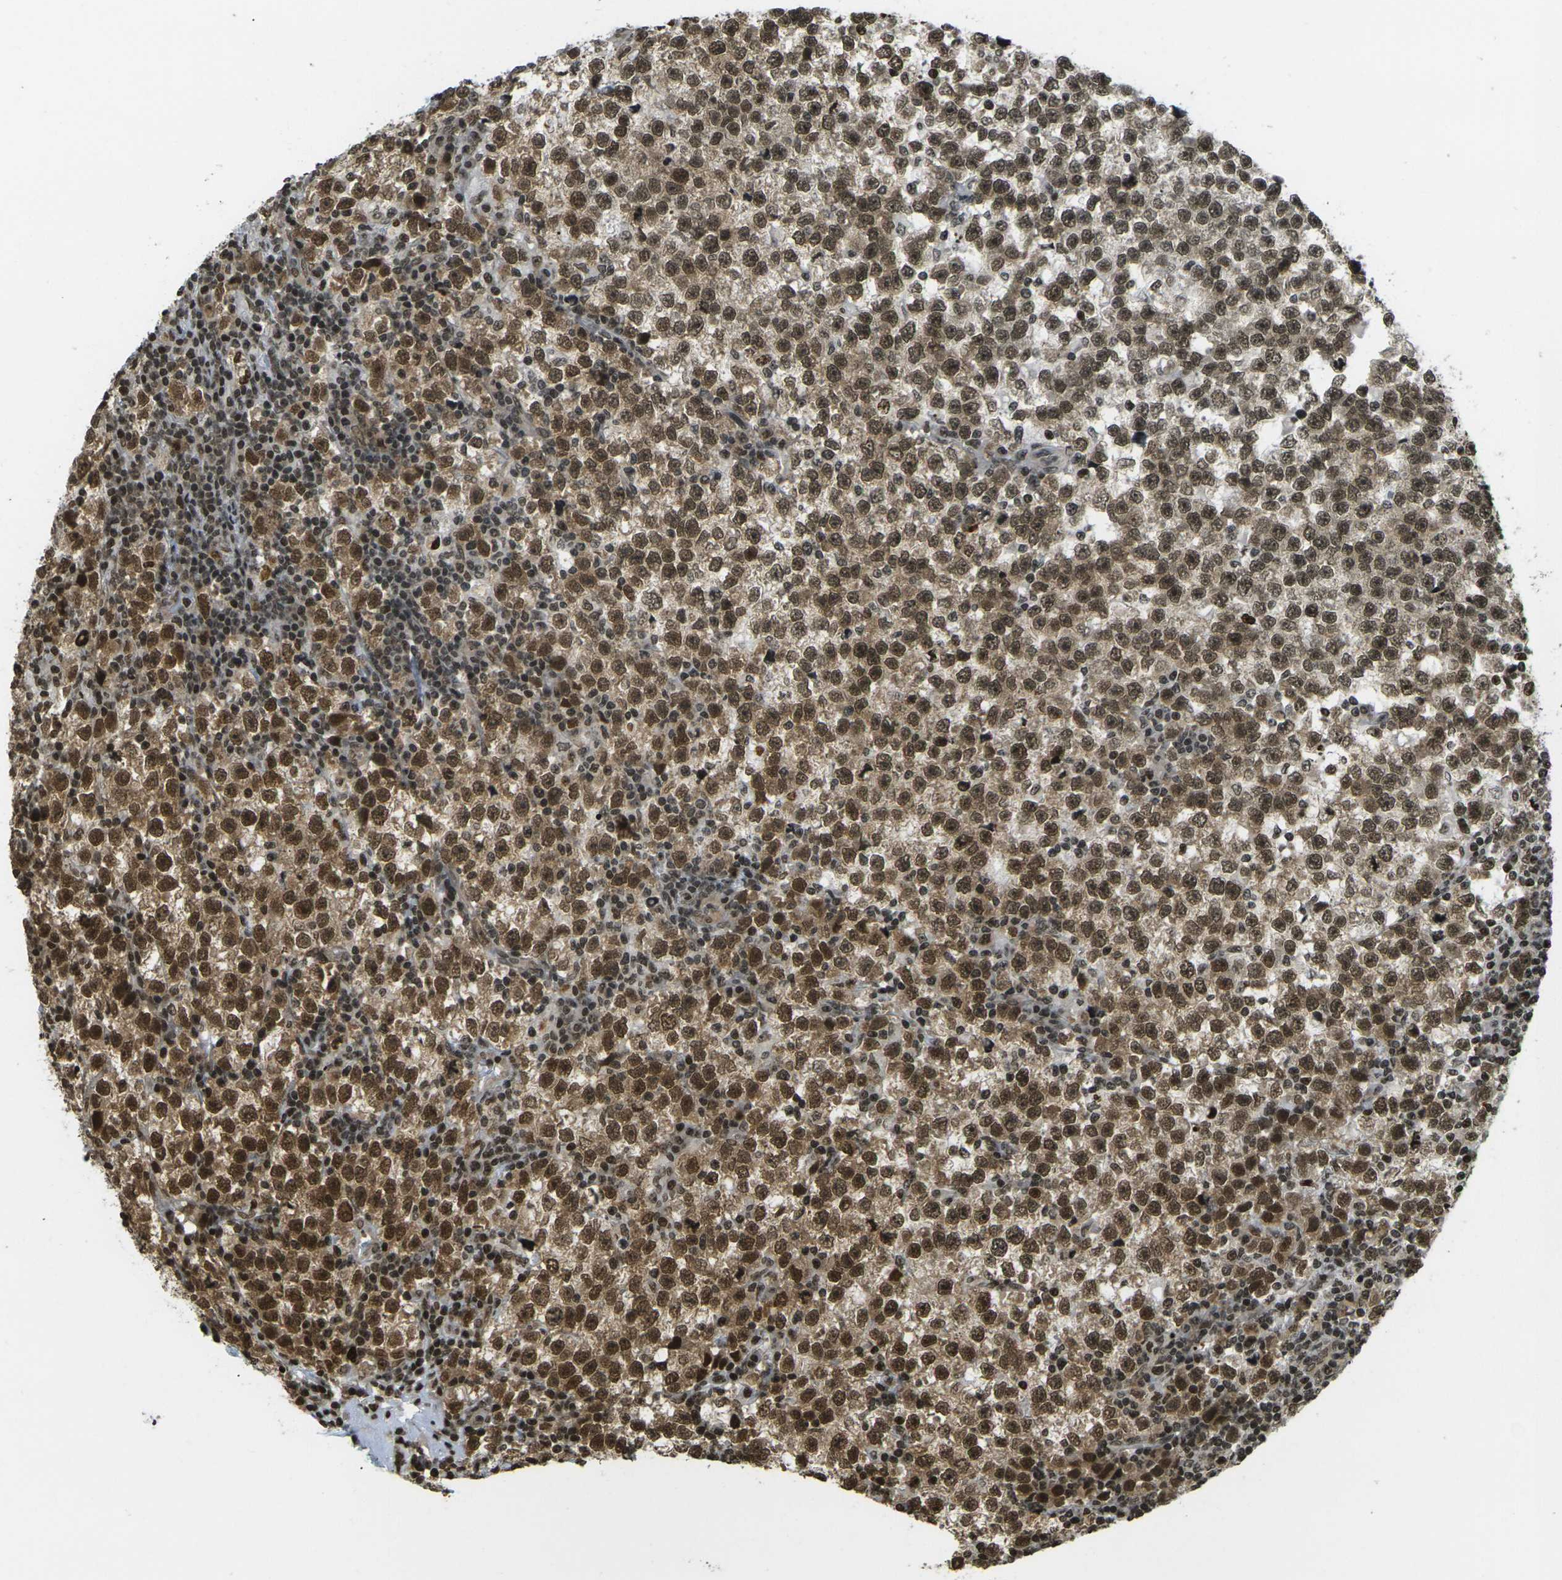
{"staining": {"intensity": "moderate", "quantity": ">75%", "location": "cytoplasmic/membranous,nuclear"}, "tissue": "testis cancer", "cell_type": "Tumor cells", "image_type": "cancer", "snomed": [{"axis": "morphology", "description": "Seminoma, NOS"}, {"axis": "topography", "description": "Testis"}], "caption": "A micrograph of testis seminoma stained for a protein reveals moderate cytoplasmic/membranous and nuclear brown staining in tumor cells. The protein of interest is stained brown, and the nuclei are stained in blue (DAB (3,3'-diaminobenzidine) IHC with brightfield microscopy, high magnification).", "gene": "RUVBL2", "patient": {"sex": "male", "age": 43}}